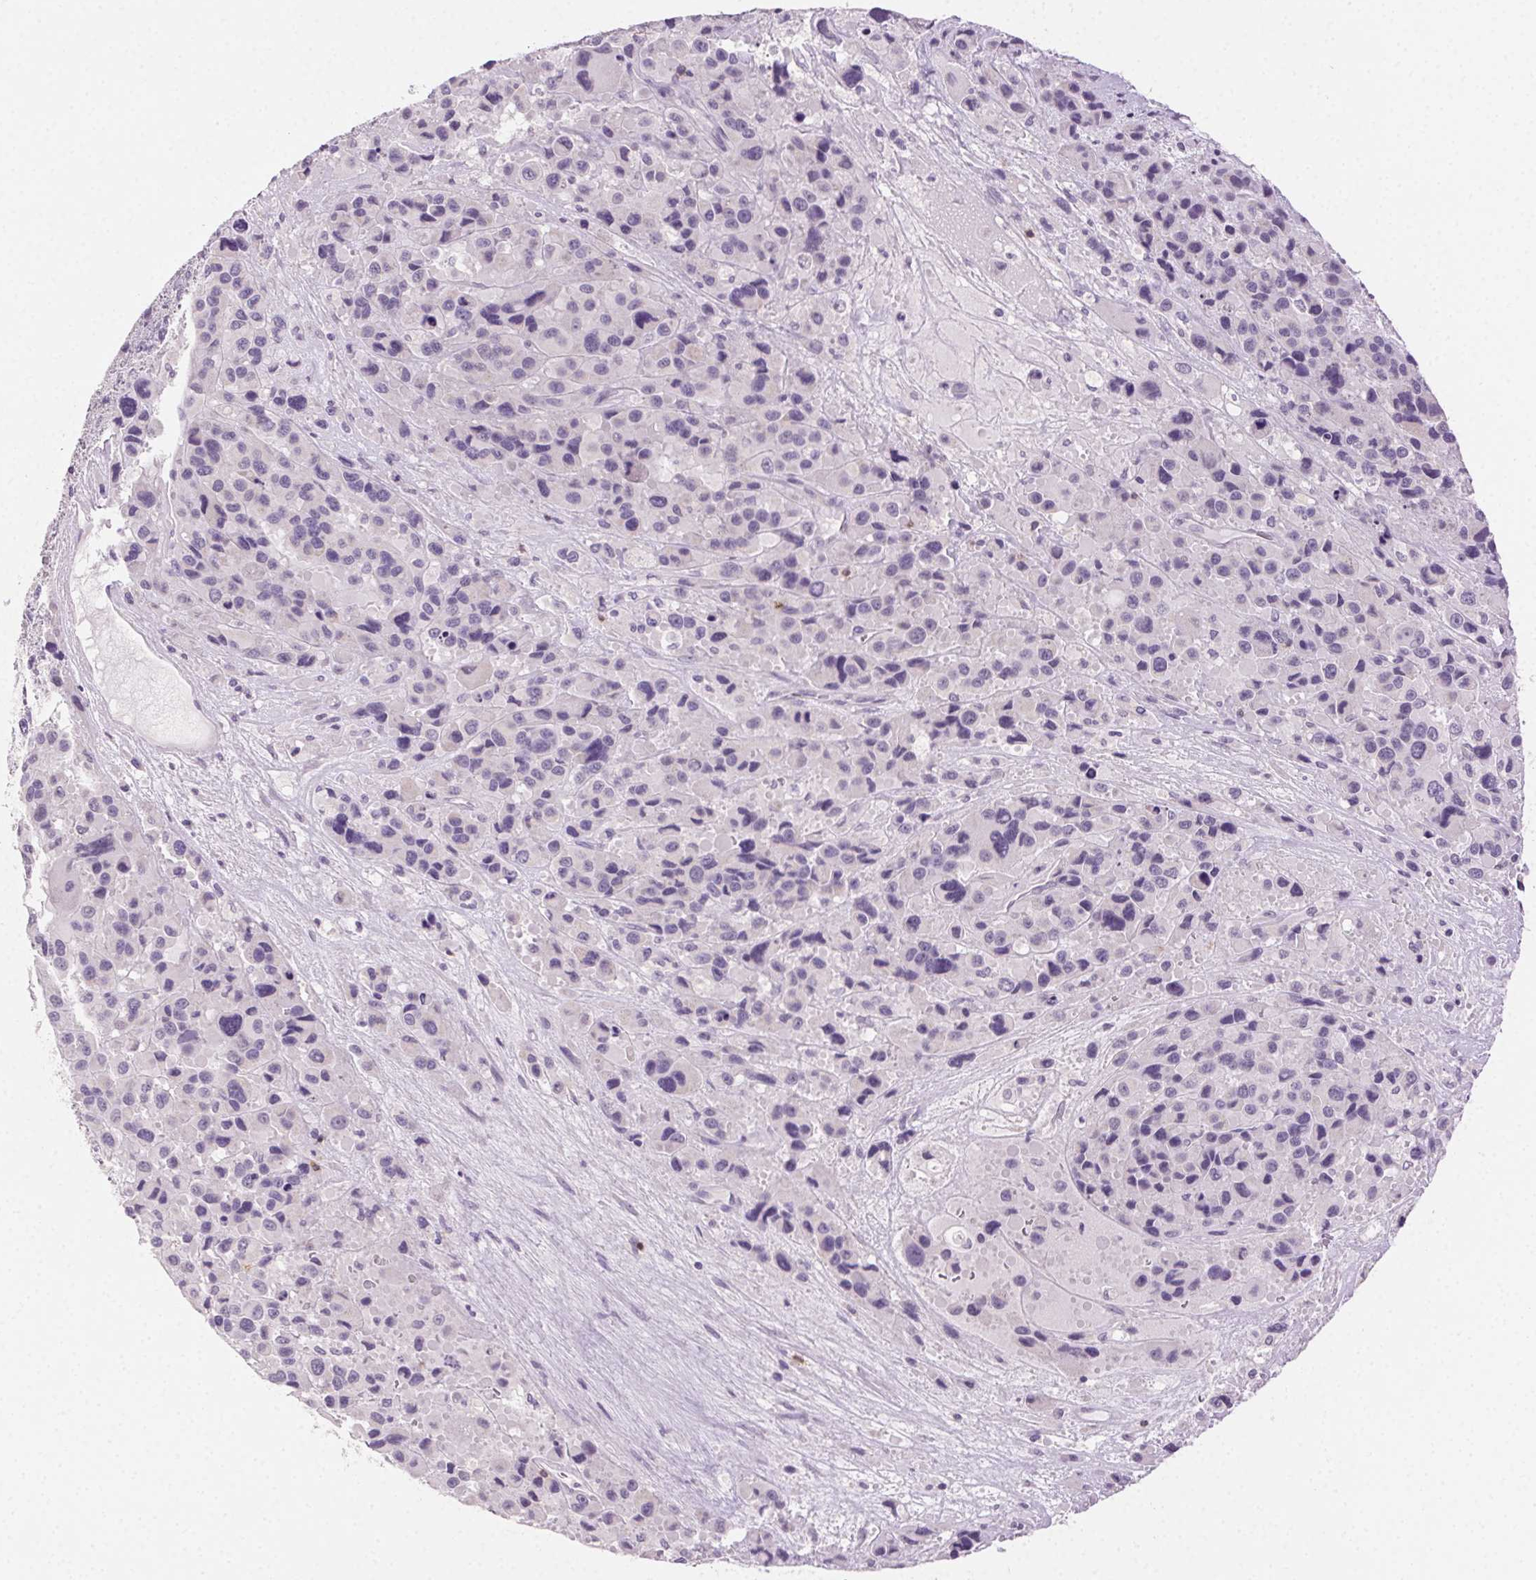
{"staining": {"intensity": "negative", "quantity": "none", "location": "none"}, "tissue": "melanoma", "cell_type": "Tumor cells", "image_type": "cancer", "snomed": [{"axis": "morphology", "description": "Malignant melanoma, Metastatic site"}, {"axis": "topography", "description": "Lymph node"}], "caption": "Image shows no significant protein expression in tumor cells of melanoma. (Brightfield microscopy of DAB immunohistochemistry at high magnification).", "gene": "AKAP5", "patient": {"sex": "female", "age": 65}}